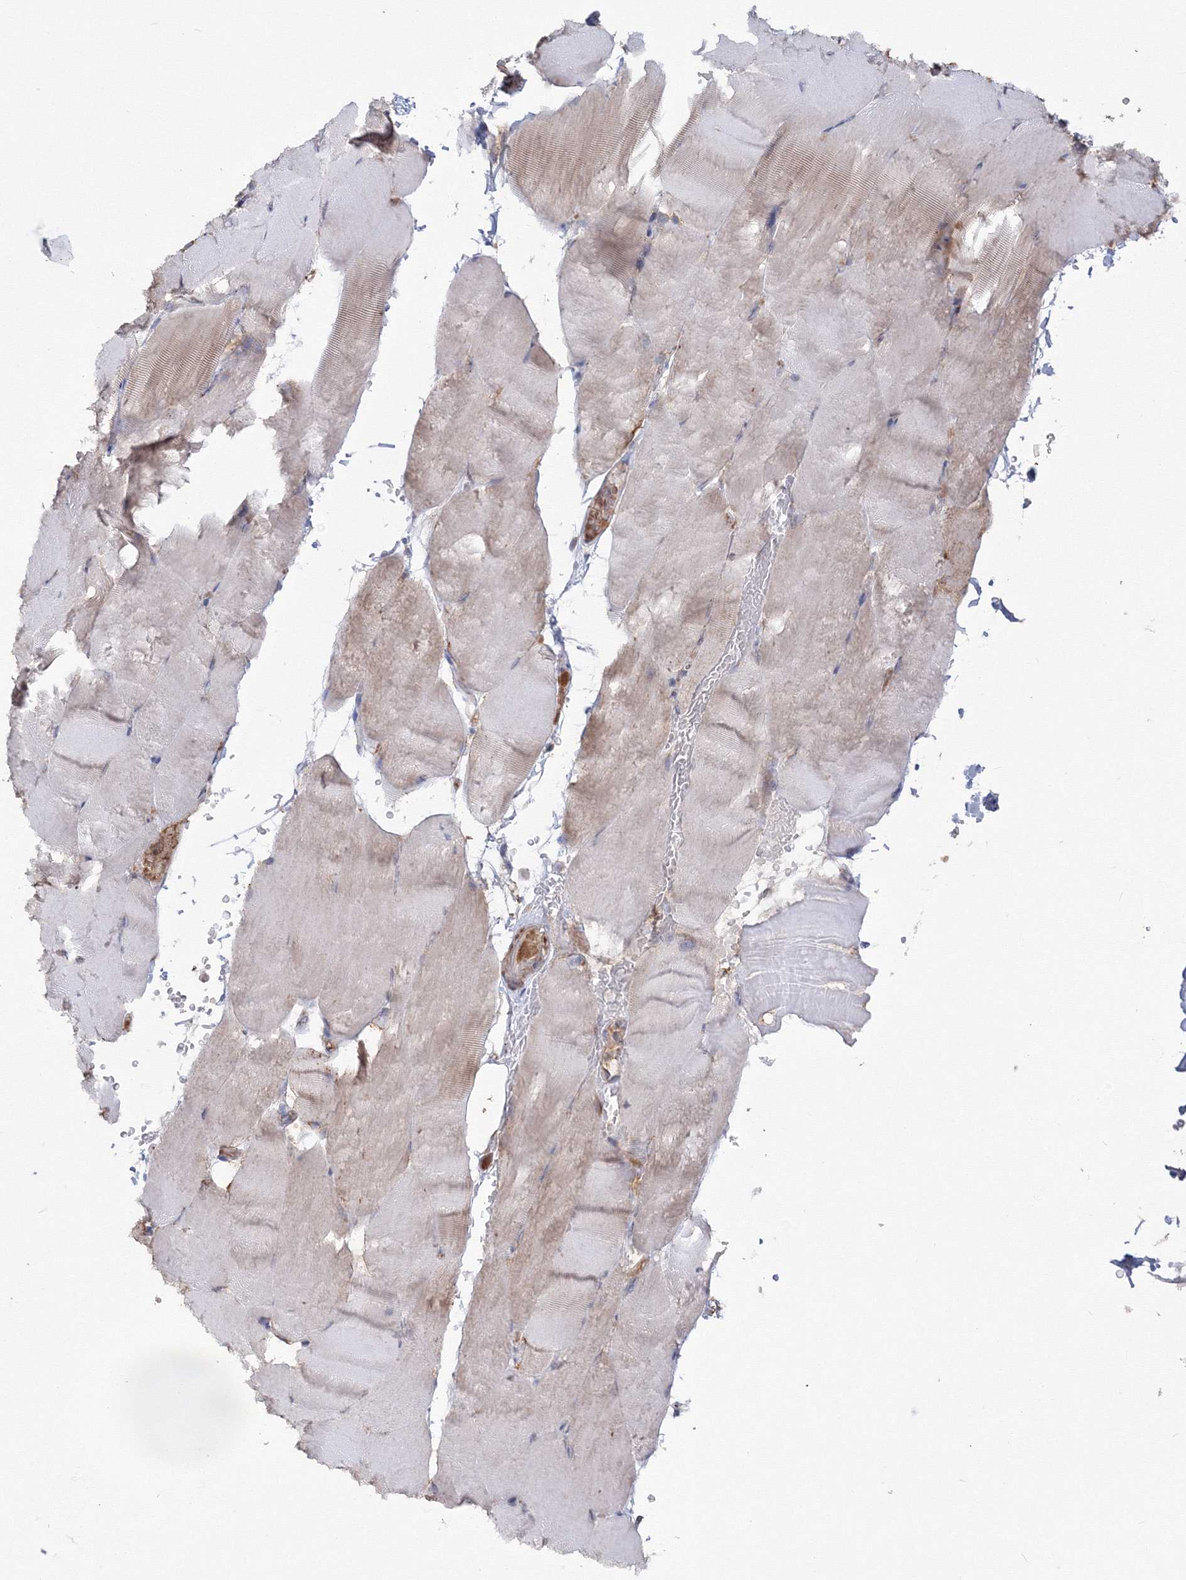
{"staining": {"intensity": "negative", "quantity": "none", "location": "none"}, "tissue": "skeletal muscle", "cell_type": "Myocytes", "image_type": "normal", "snomed": [{"axis": "morphology", "description": "Normal tissue, NOS"}, {"axis": "topography", "description": "Skeletal muscle"}, {"axis": "topography", "description": "Parathyroid gland"}], "caption": "DAB immunohistochemical staining of normal human skeletal muscle shows no significant expression in myocytes.", "gene": "PEX13", "patient": {"sex": "female", "age": 37}}